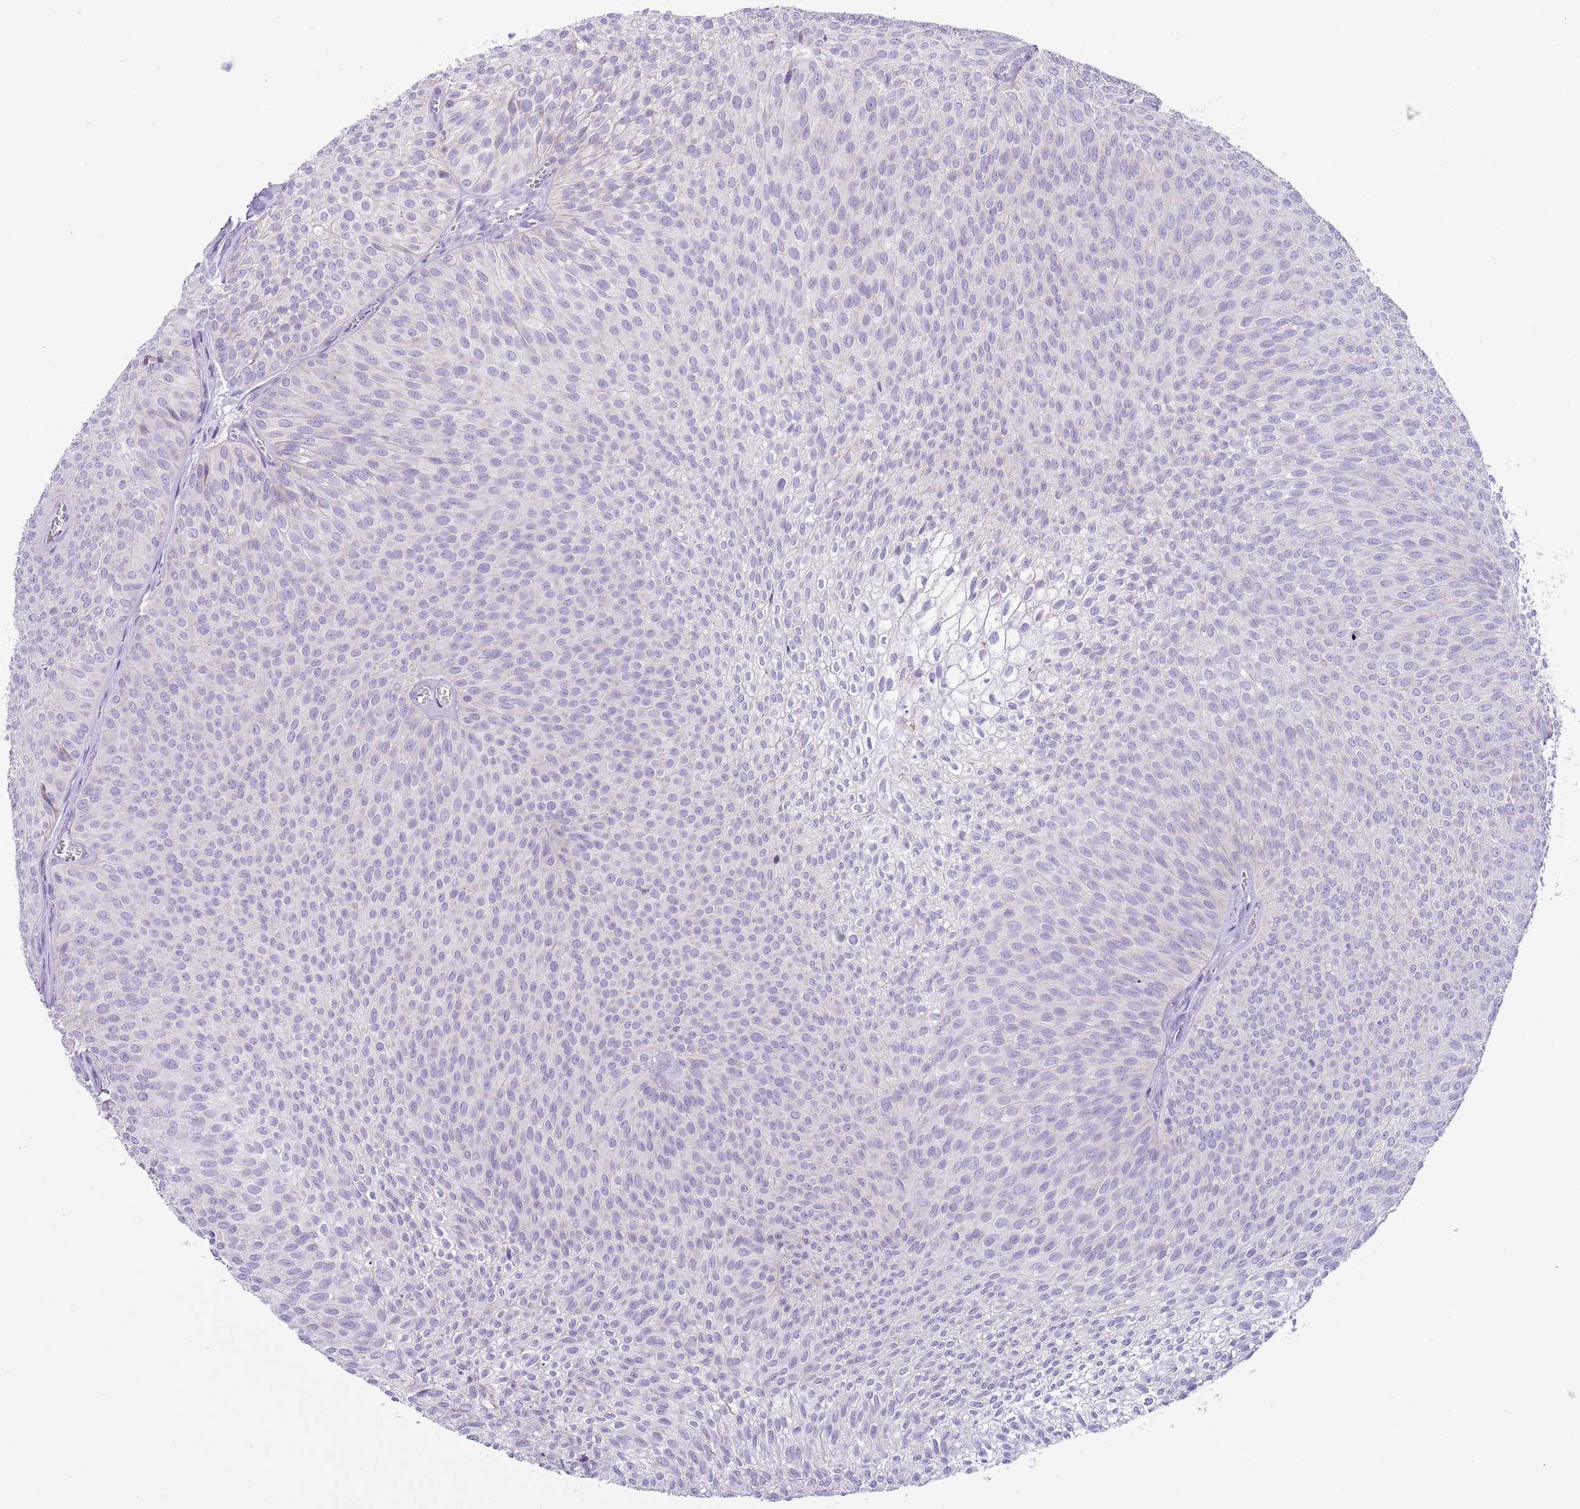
{"staining": {"intensity": "negative", "quantity": "none", "location": "none"}, "tissue": "urothelial cancer", "cell_type": "Tumor cells", "image_type": "cancer", "snomed": [{"axis": "morphology", "description": "Urothelial carcinoma, Low grade"}, {"axis": "topography", "description": "Urinary bladder"}], "caption": "DAB (3,3'-diaminobenzidine) immunohistochemical staining of urothelial cancer reveals no significant staining in tumor cells.", "gene": "ATP6V1B1", "patient": {"sex": "male", "age": 91}}